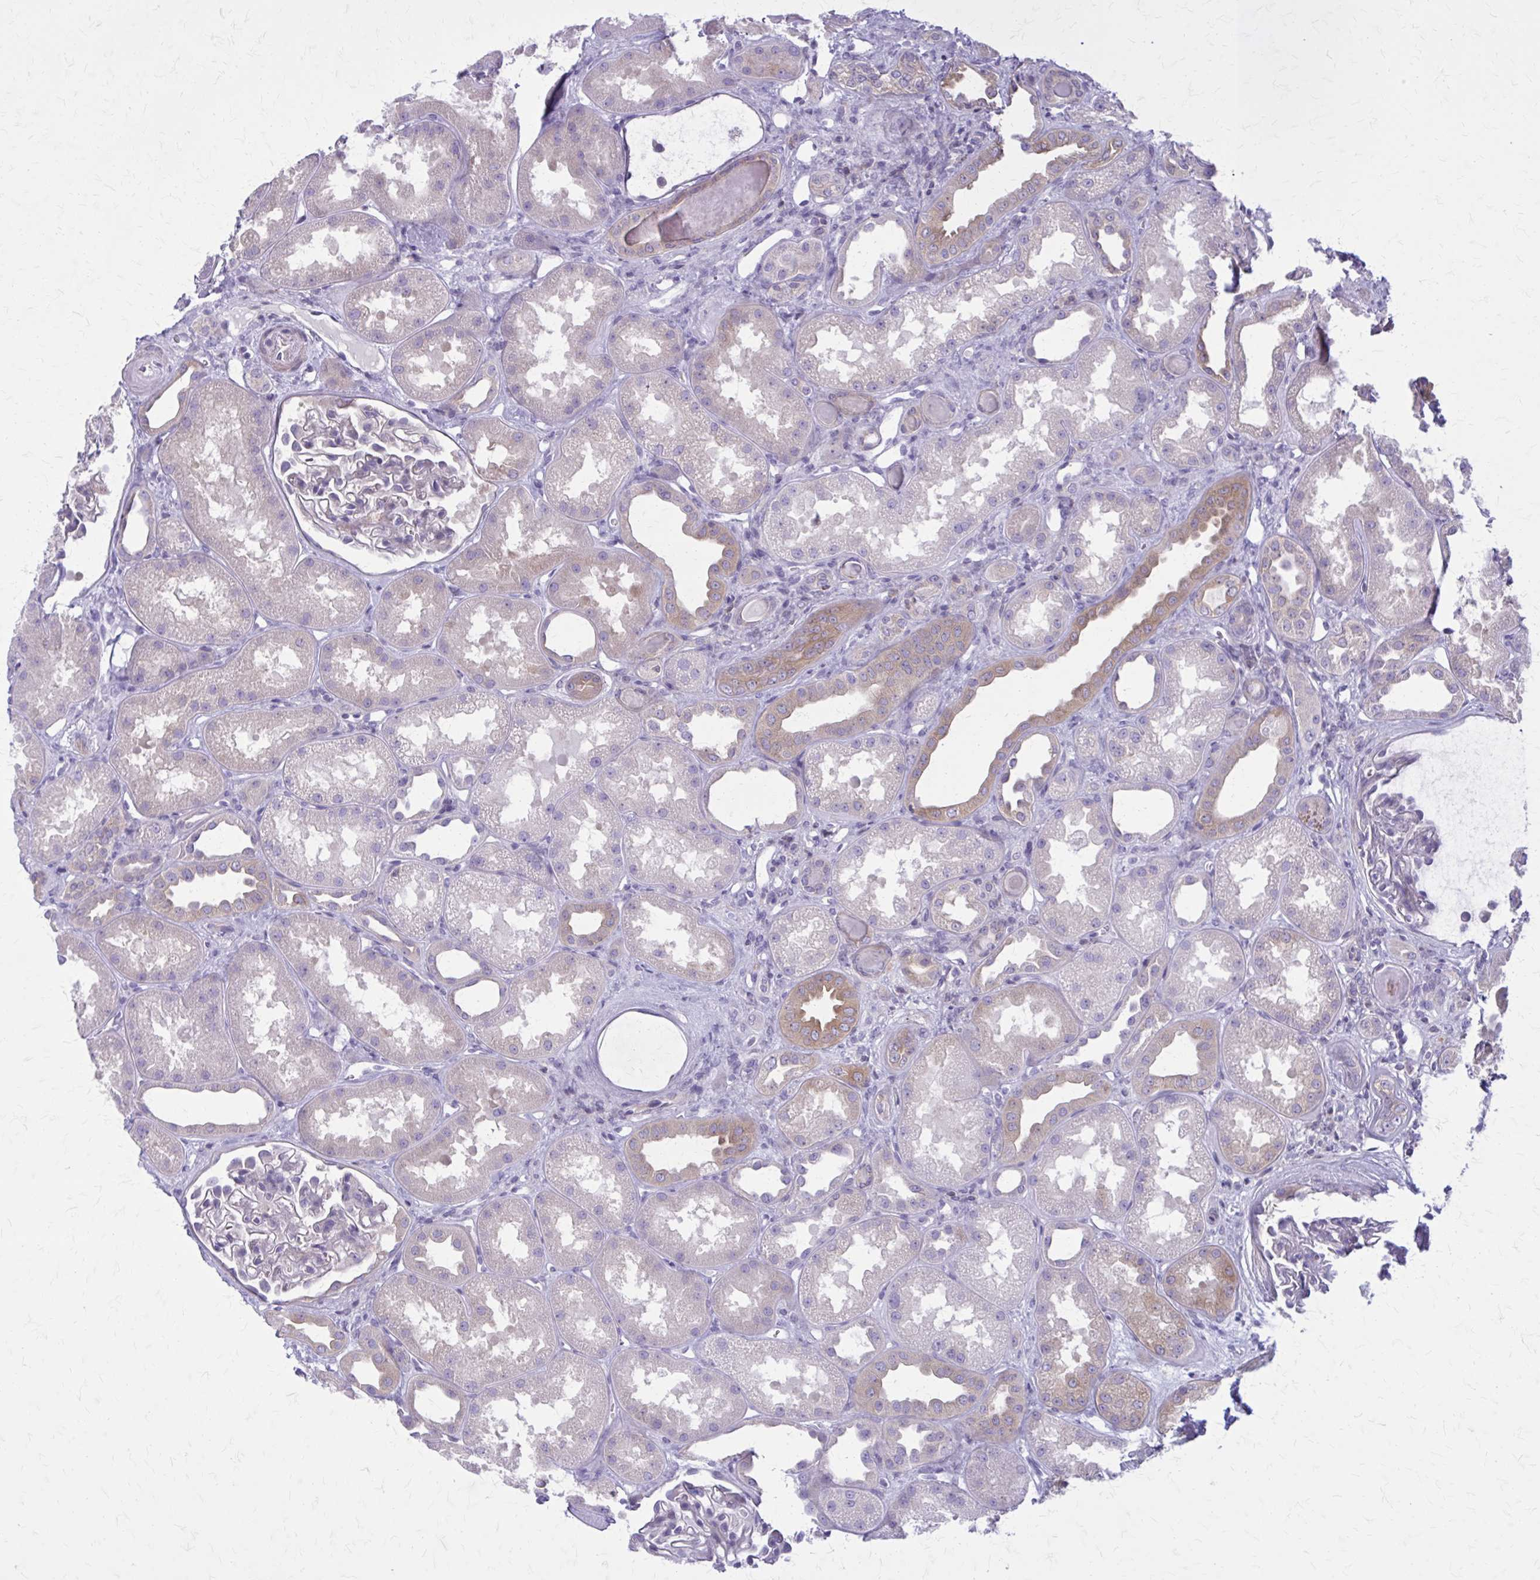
{"staining": {"intensity": "negative", "quantity": "none", "location": "none"}, "tissue": "kidney", "cell_type": "Cells in glomeruli", "image_type": "normal", "snomed": [{"axis": "morphology", "description": "Normal tissue, NOS"}, {"axis": "topography", "description": "Kidney"}], "caption": "A high-resolution photomicrograph shows immunohistochemistry staining of normal kidney, which demonstrates no significant staining in cells in glomeruli.", "gene": "PITPNM1", "patient": {"sex": "male", "age": 61}}